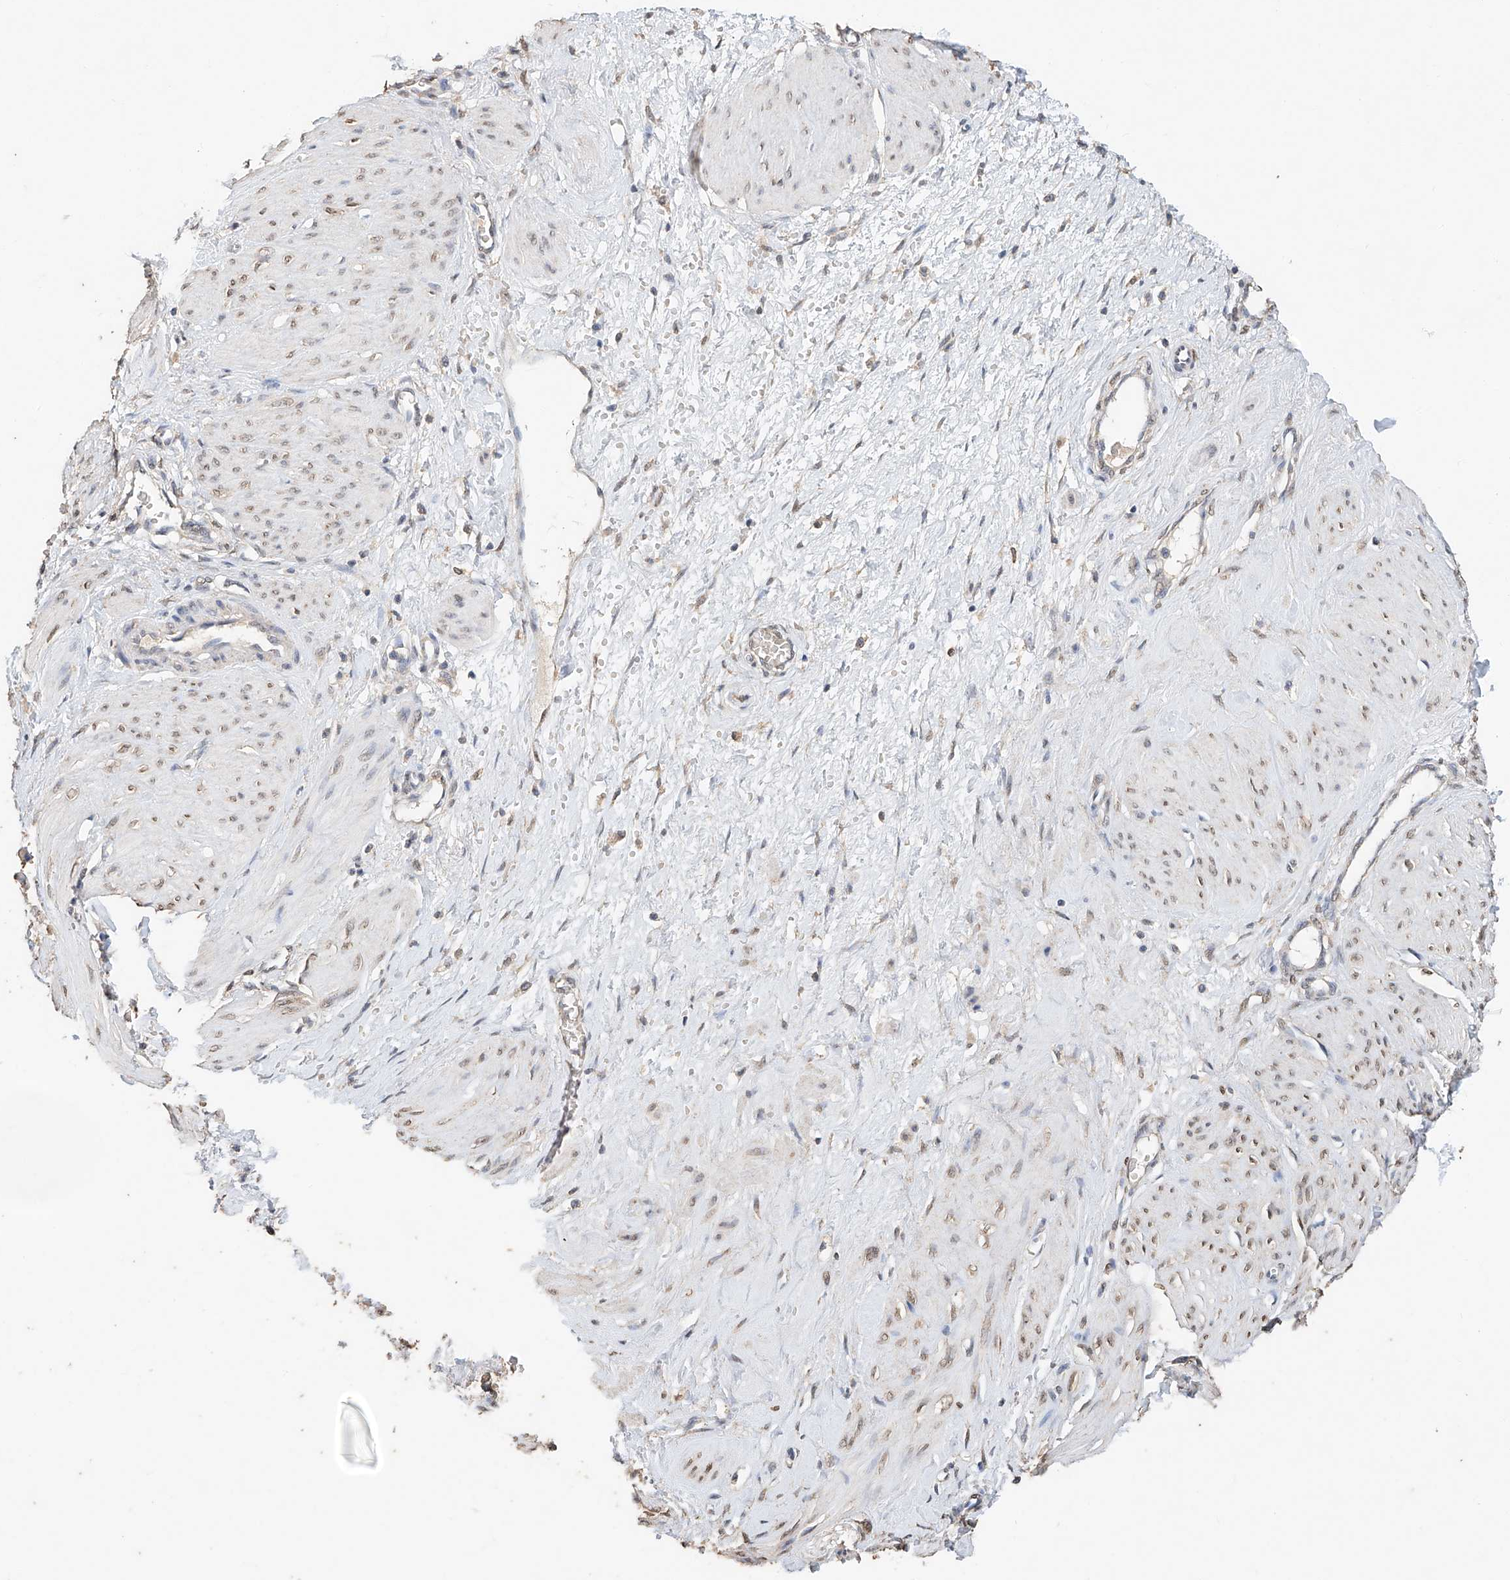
{"staining": {"intensity": "weak", "quantity": "25%-75%", "location": "nuclear"}, "tissue": "smooth muscle", "cell_type": "Smooth muscle cells", "image_type": "normal", "snomed": [{"axis": "morphology", "description": "Normal tissue, NOS"}, {"axis": "topography", "description": "Endometrium"}], "caption": "IHC staining of unremarkable smooth muscle, which reveals low levels of weak nuclear expression in approximately 25%-75% of smooth muscle cells indicating weak nuclear protein staining. The staining was performed using DAB (3,3'-diaminobenzidine) (brown) for protein detection and nuclei were counterstained in hematoxylin (blue).", "gene": "CERS4", "patient": {"sex": "female", "age": 33}}